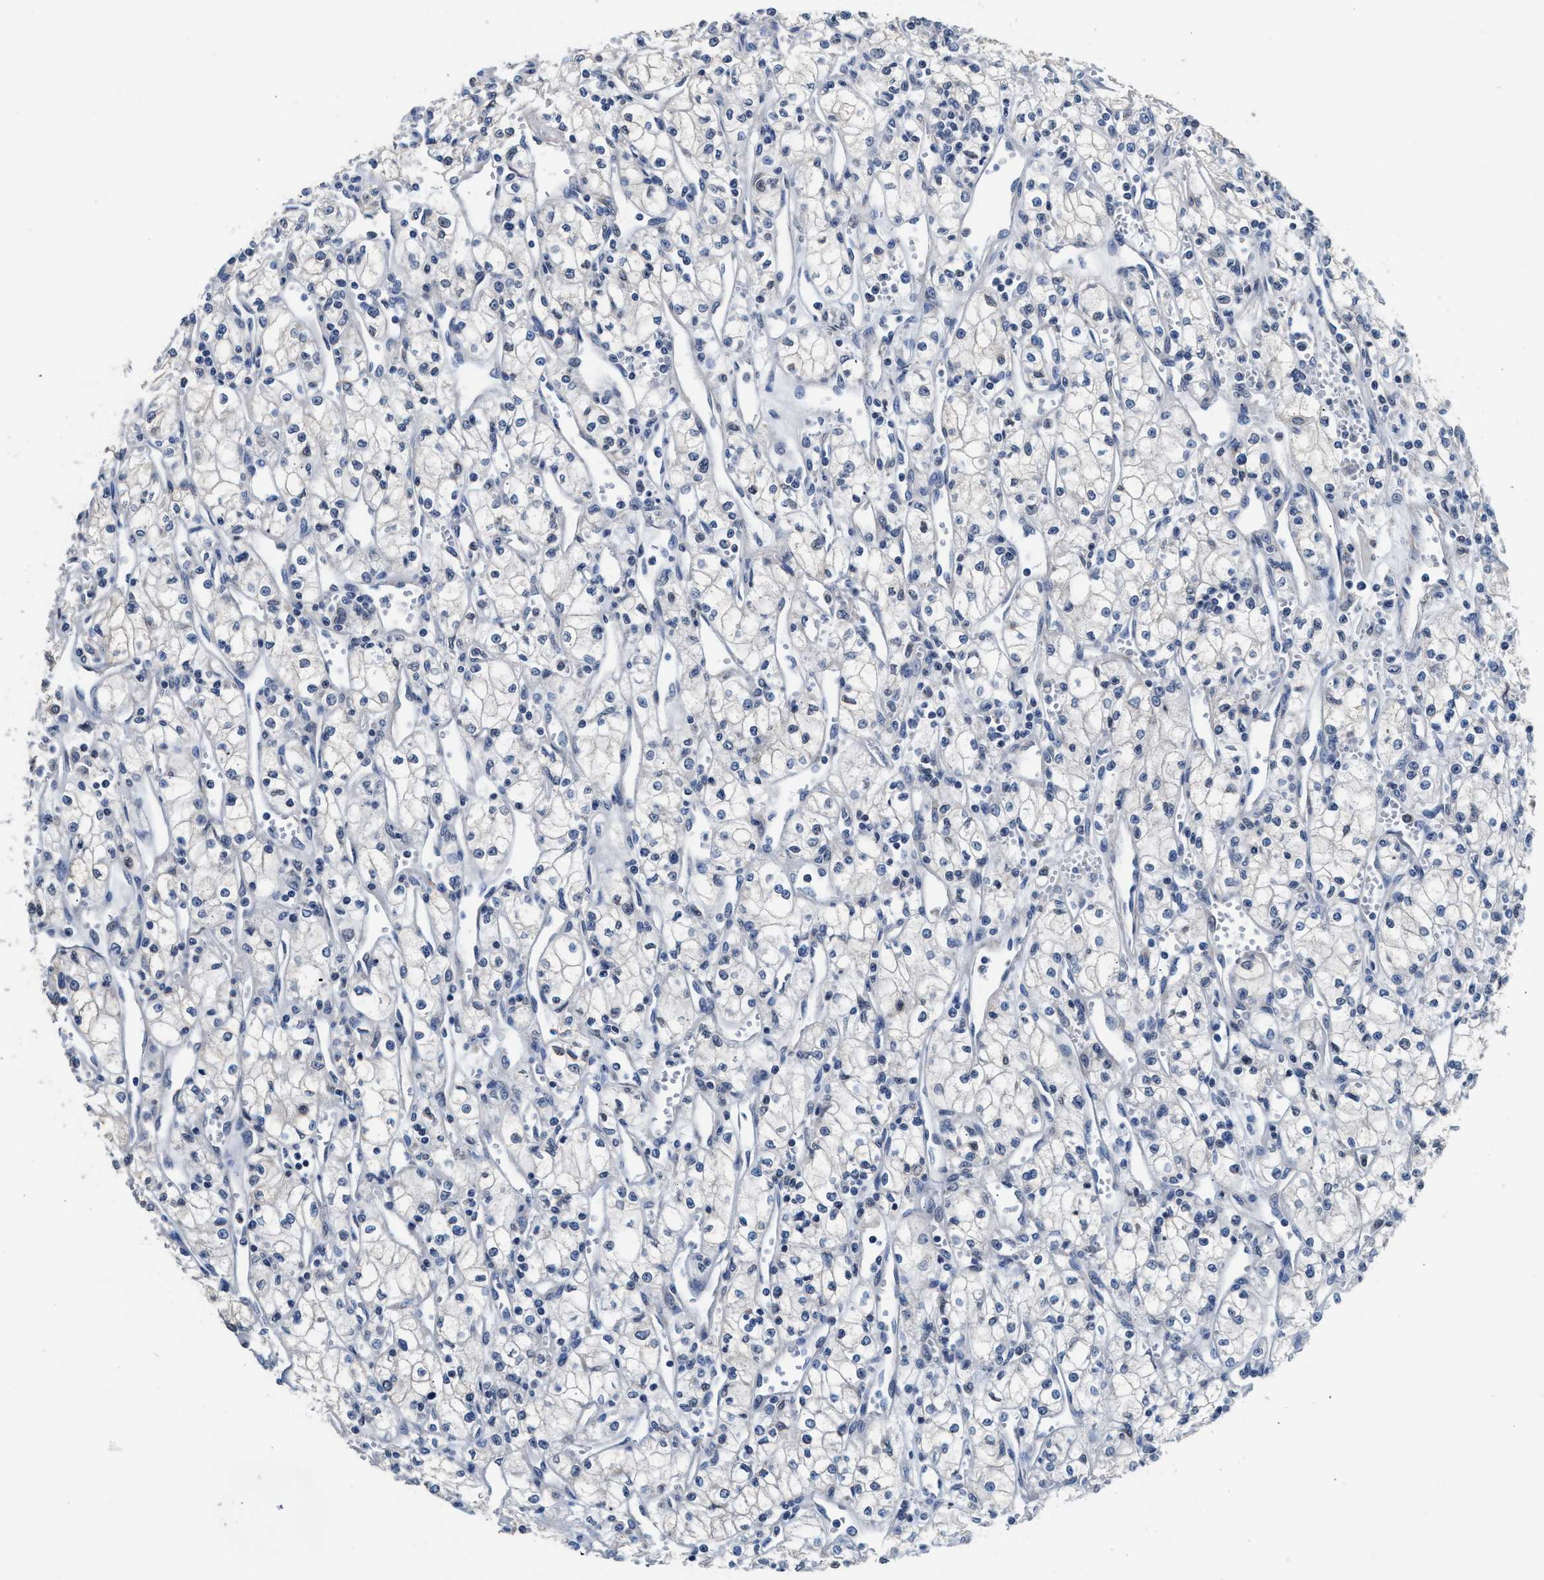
{"staining": {"intensity": "negative", "quantity": "none", "location": "none"}, "tissue": "renal cancer", "cell_type": "Tumor cells", "image_type": "cancer", "snomed": [{"axis": "morphology", "description": "Adenocarcinoma, NOS"}, {"axis": "topography", "description": "Kidney"}], "caption": "The image displays no significant staining in tumor cells of adenocarcinoma (renal).", "gene": "MYH3", "patient": {"sex": "male", "age": 59}}